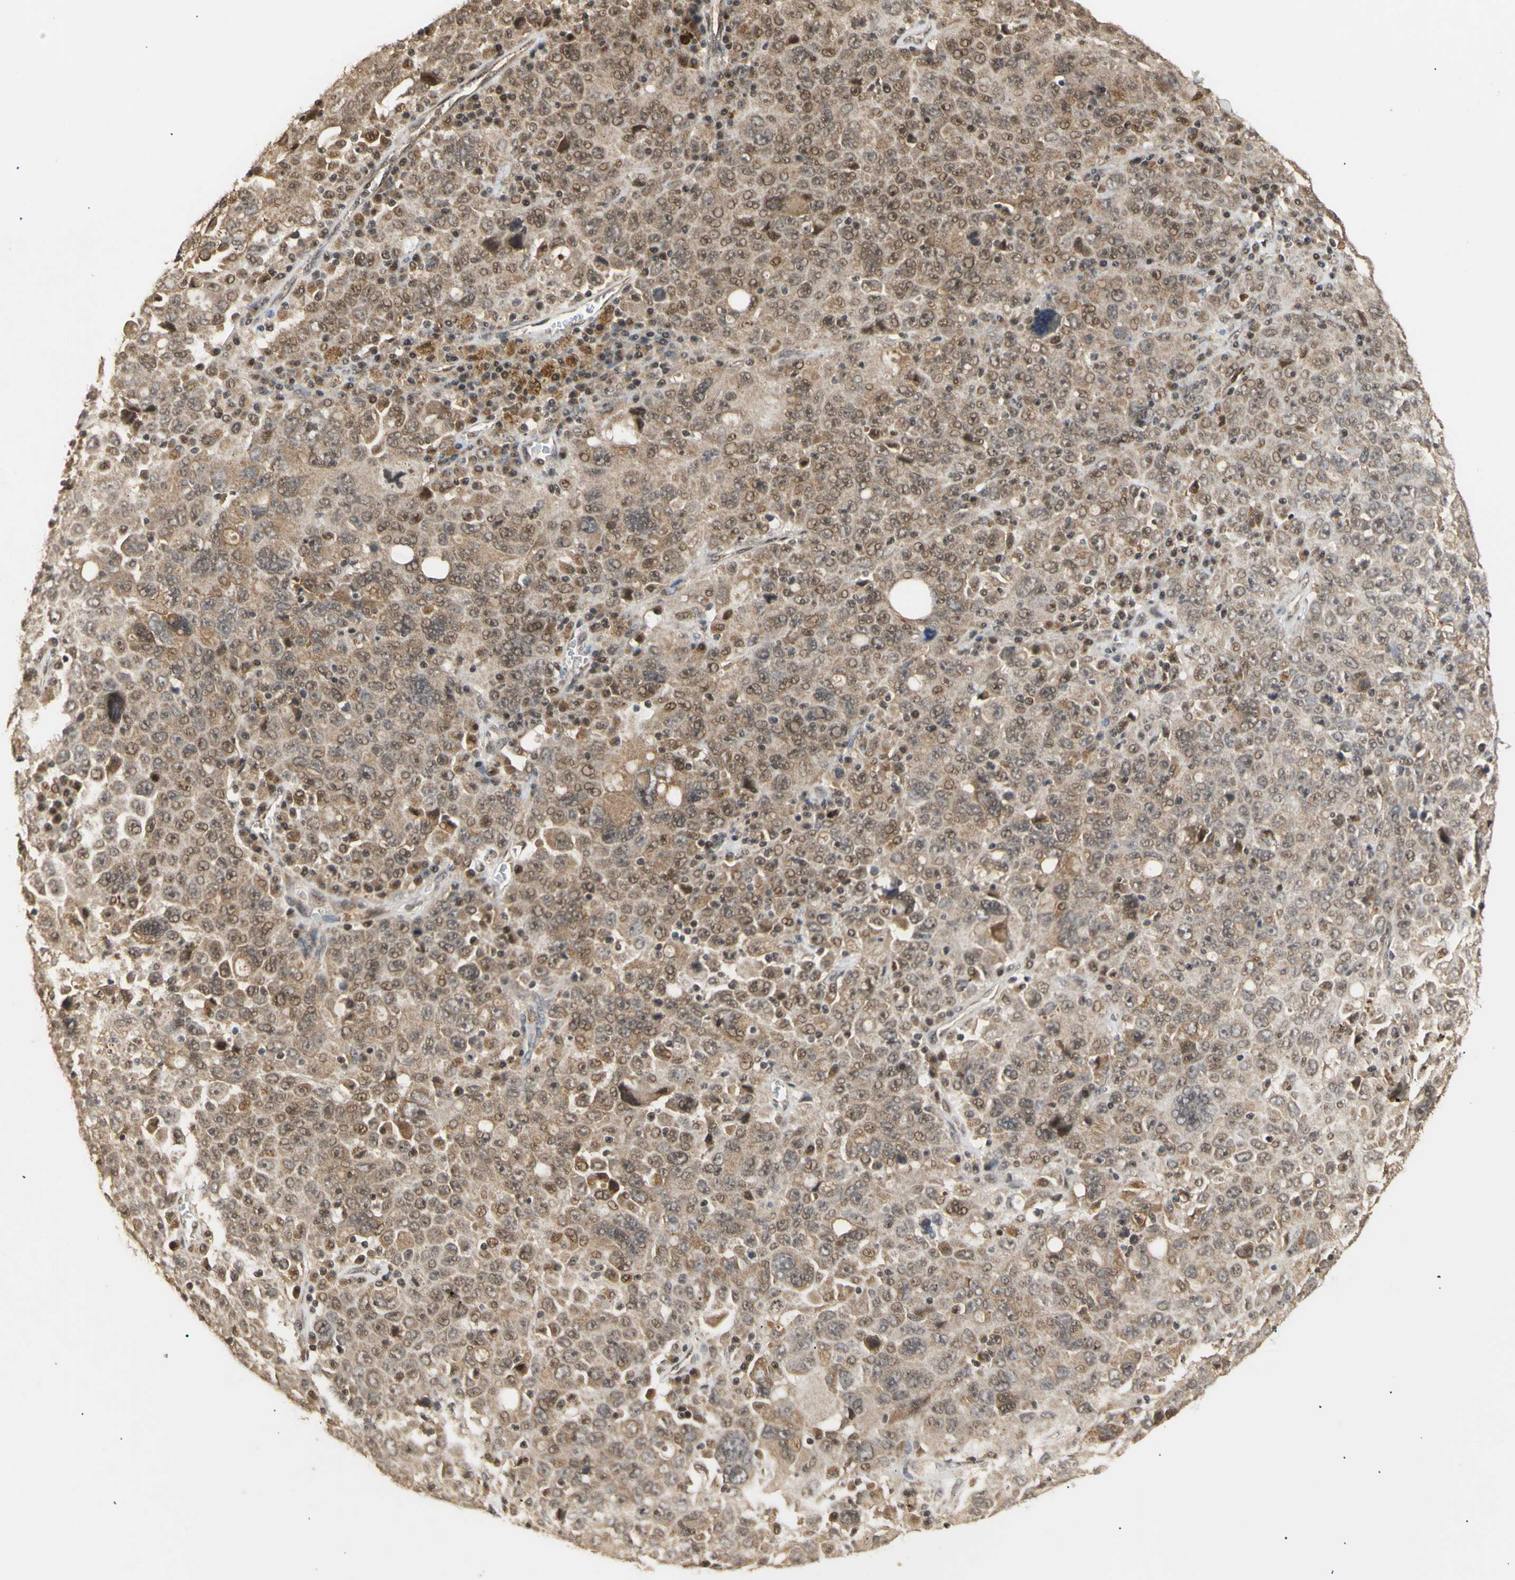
{"staining": {"intensity": "weak", "quantity": ">75%", "location": "cytoplasmic/membranous,nuclear"}, "tissue": "ovarian cancer", "cell_type": "Tumor cells", "image_type": "cancer", "snomed": [{"axis": "morphology", "description": "Carcinoma, endometroid"}, {"axis": "topography", "description": "Ovary"}], "caption": "DAB (3,3'-diaminobenzidine) immunohistochemical staining of ovarian cancer (endometroid carcinoma) demonstrates weak cytoplasmic/membranous and nuclear protein positivity in approximately >75% of tumor cells.", "gene": "GTF2E2", "patient": {"sex": "female", "age": 62}}